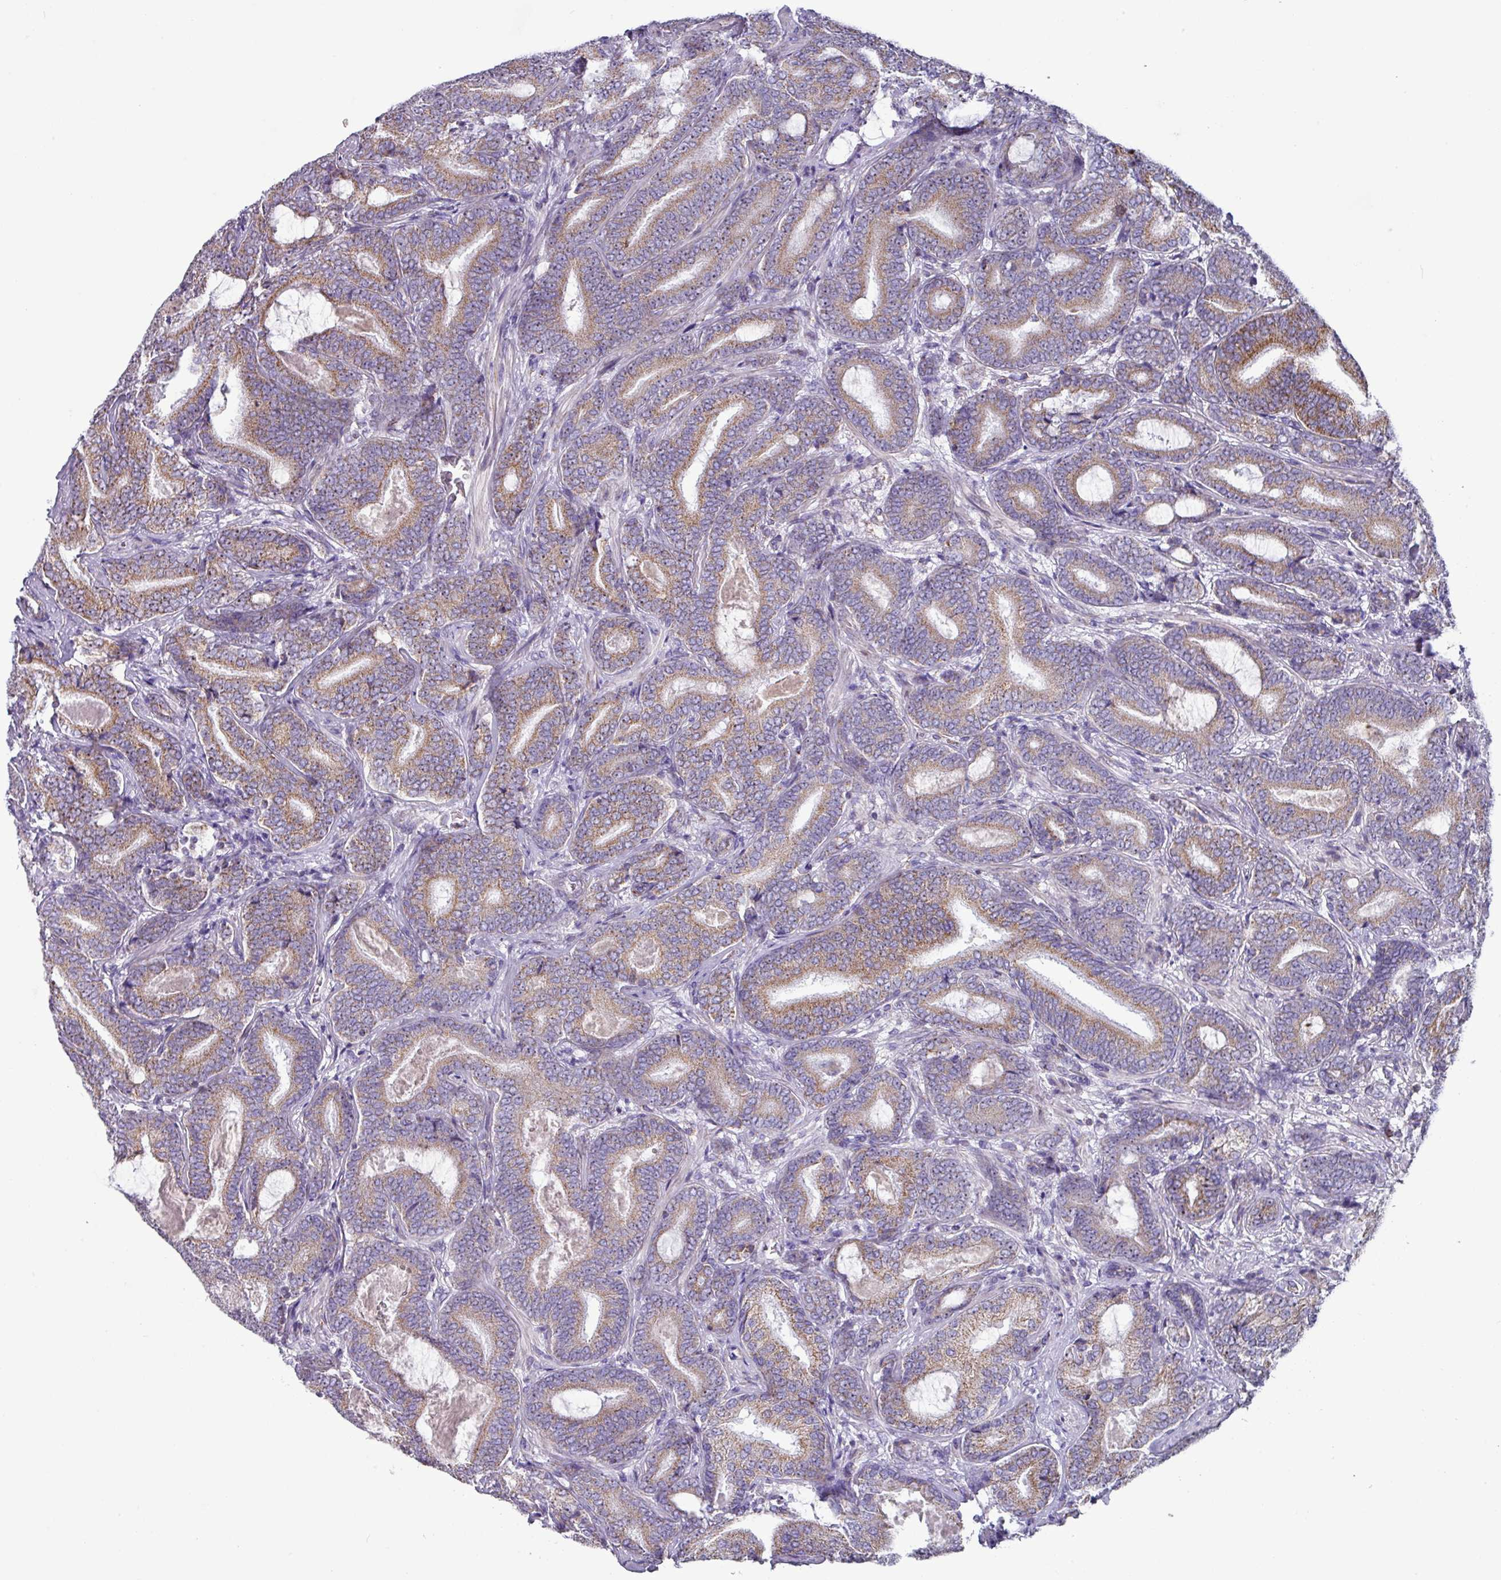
{"staining": {"intensity": "moderate", "quantity": ">75%", "location": "cytoplasmic/membranous"}, "tissue": "prostate cancer", "cell_type": "Tumor cells", "image_type": "cancer", "snomed": [{"axis": "morphology", "description": "Adenocarcinoma, Low grade"}, {"axis": "topography", "description": "Prostate and seminal vesicle, NOS"}], "caption": "About >75% of tumor cells in prostate cancer demonstrate moderate cytoplasmic/membranous protein expression as visualized by brown immunohistochemical staining.", "gene": "MT-ND4", "patient": {"sex": "male", "age": 61}}